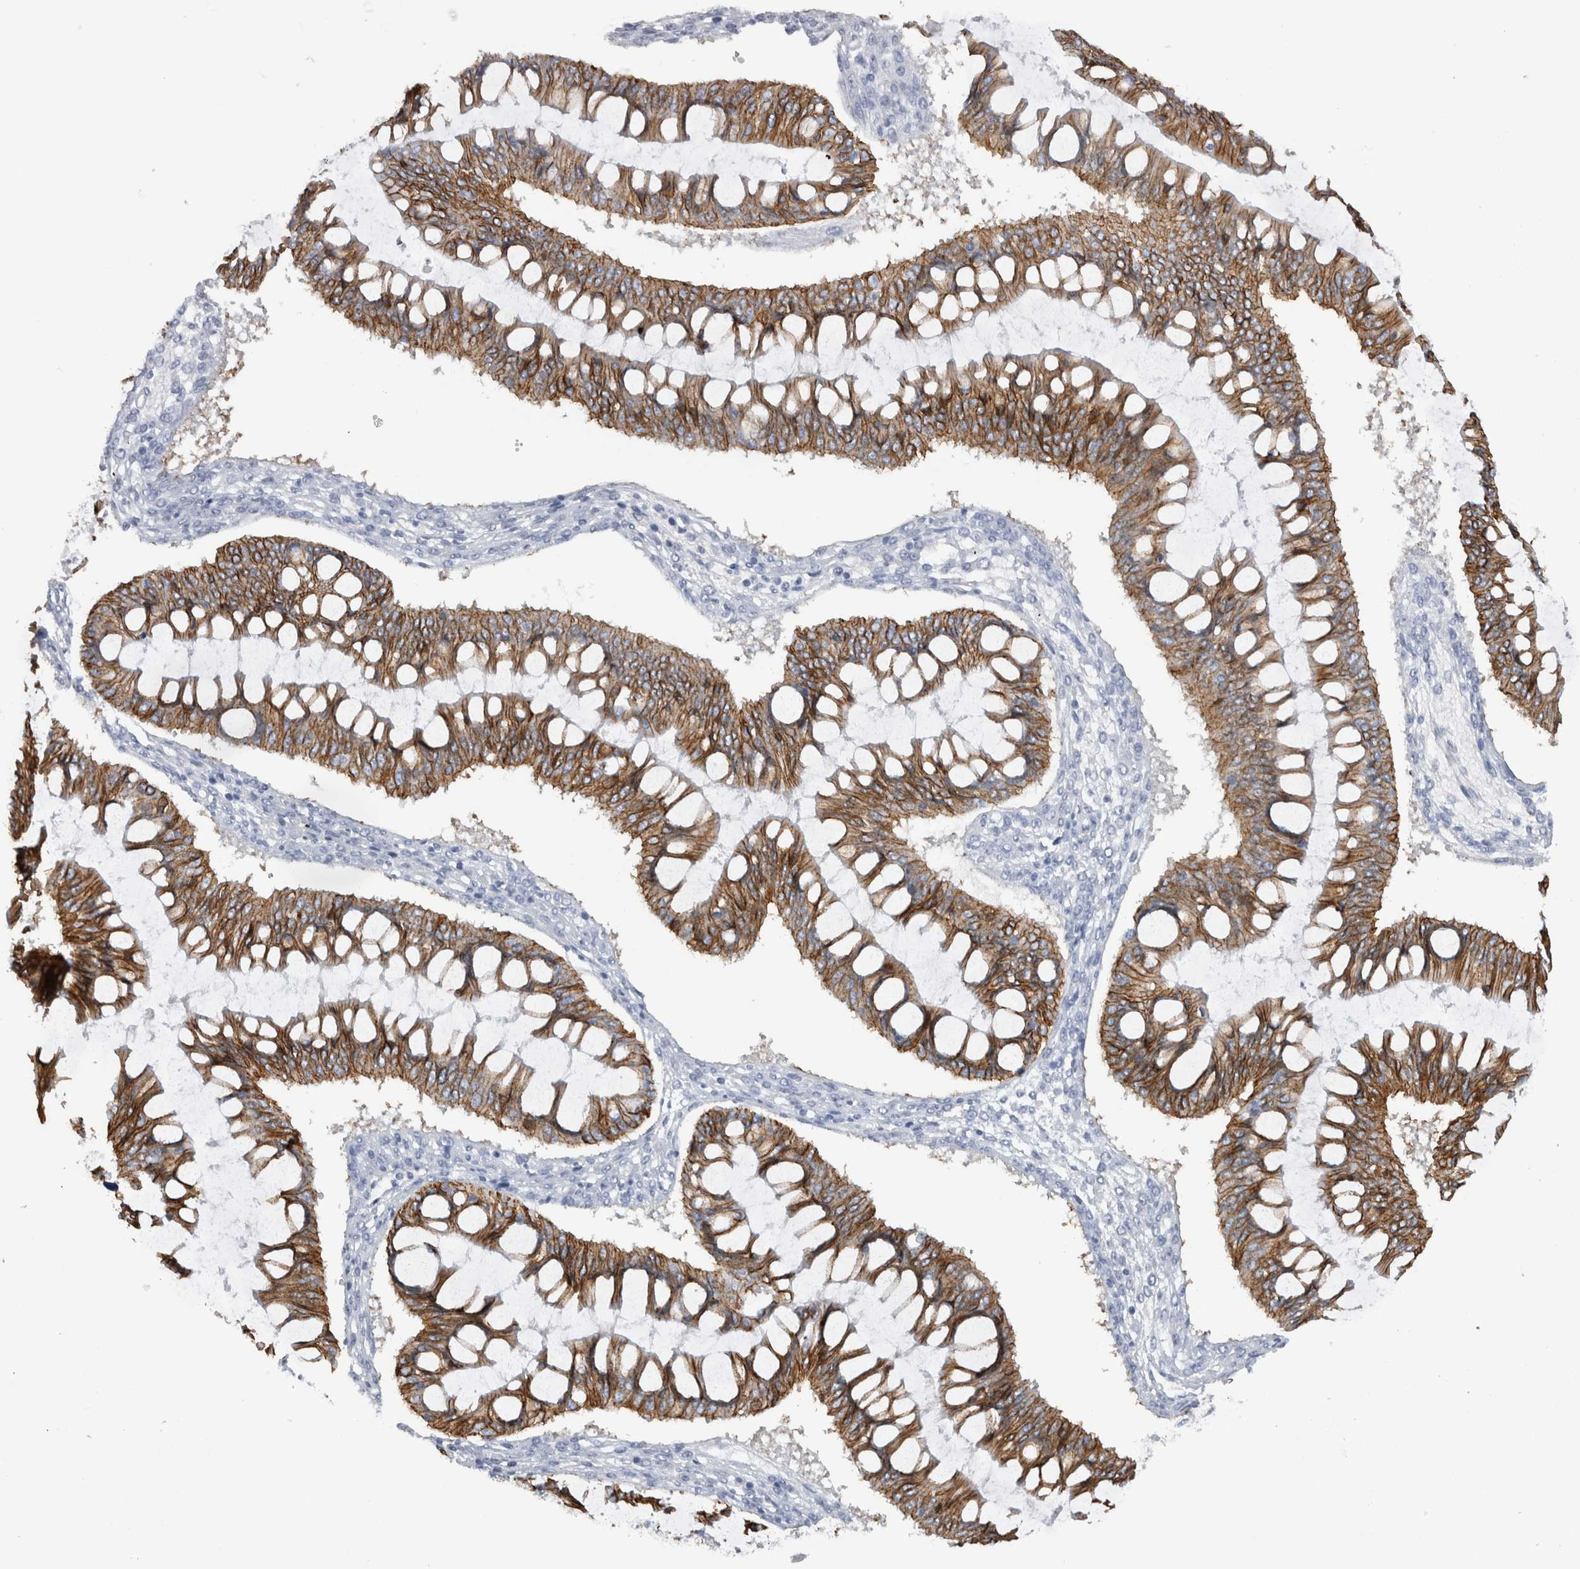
{"staining": {"intensity": "moderate", "quantity": ">75%", "location": "cytoplasmic/membranous"}, "tissue": "ovarian cancer", "cell_type": "Tumor cells", "image_type": "cancer", "snomed": [{"axis": "morphology", "description": "Cystadenocarcinoma, mucinous, NOS"}, {"axis": "topography", "description": "Ovary"}], "caption": "IHC histopathology image of ovarian cancer stained for a protein (brown), which displays medium levels of moderate cytoplasmic/membranous expression in approximately >75% of tumor cells.", "gene": "CDH17", "patient": {"sex": "female", "age": 73}}